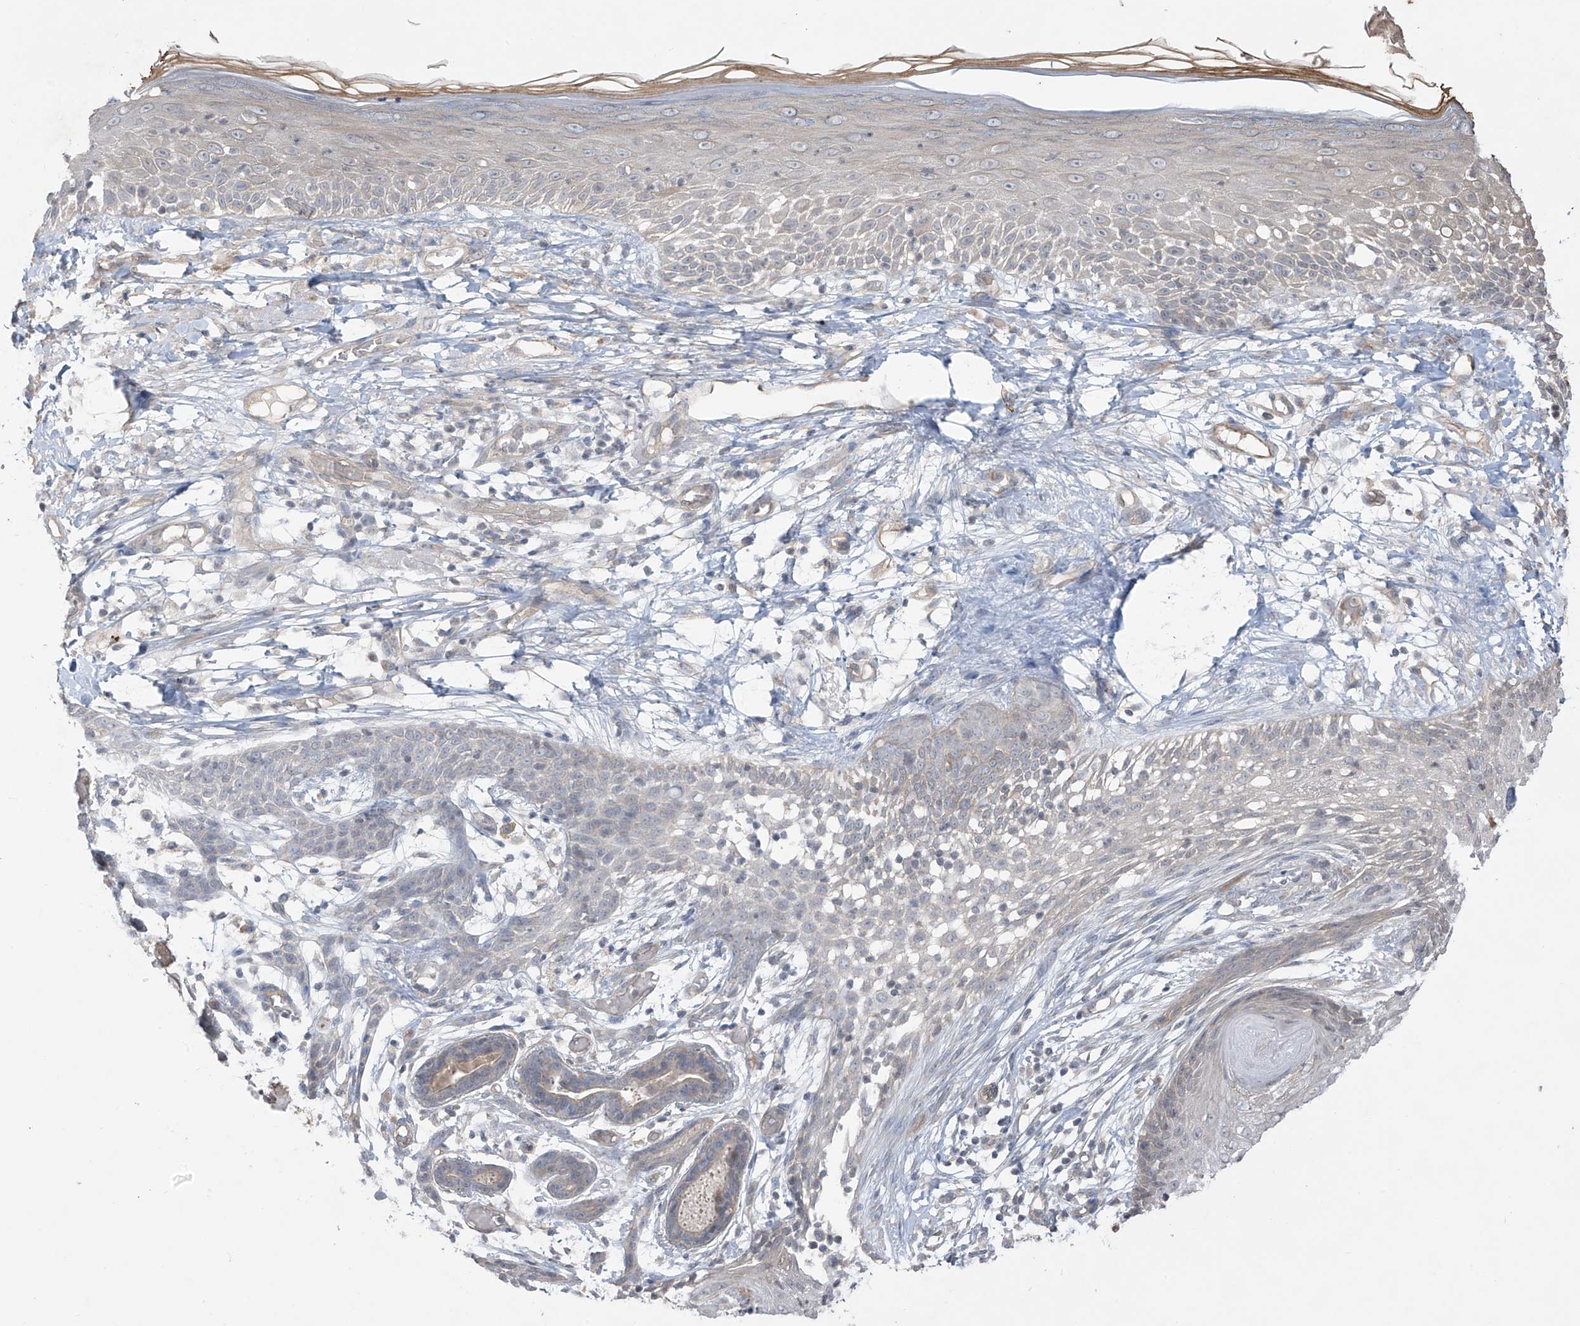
{"staining": {"intensity": "negative", "quantity": "none", "location": "none"}, "tissue": "skin cancer", "cell_type": "Tumor cells", "image_type": "cancer", "snomed": [{"axis": "morphology", "description": "Squamous cell carcinoma, NOS"}, {"axis": "topography", "description": "Skin"}], "caption": "Immunohistochemical staining of skin cancer reveals no significant positivity in tumor cells.", "gene": "DGKQ", "patient": {"sex": "female", "age": 88}}